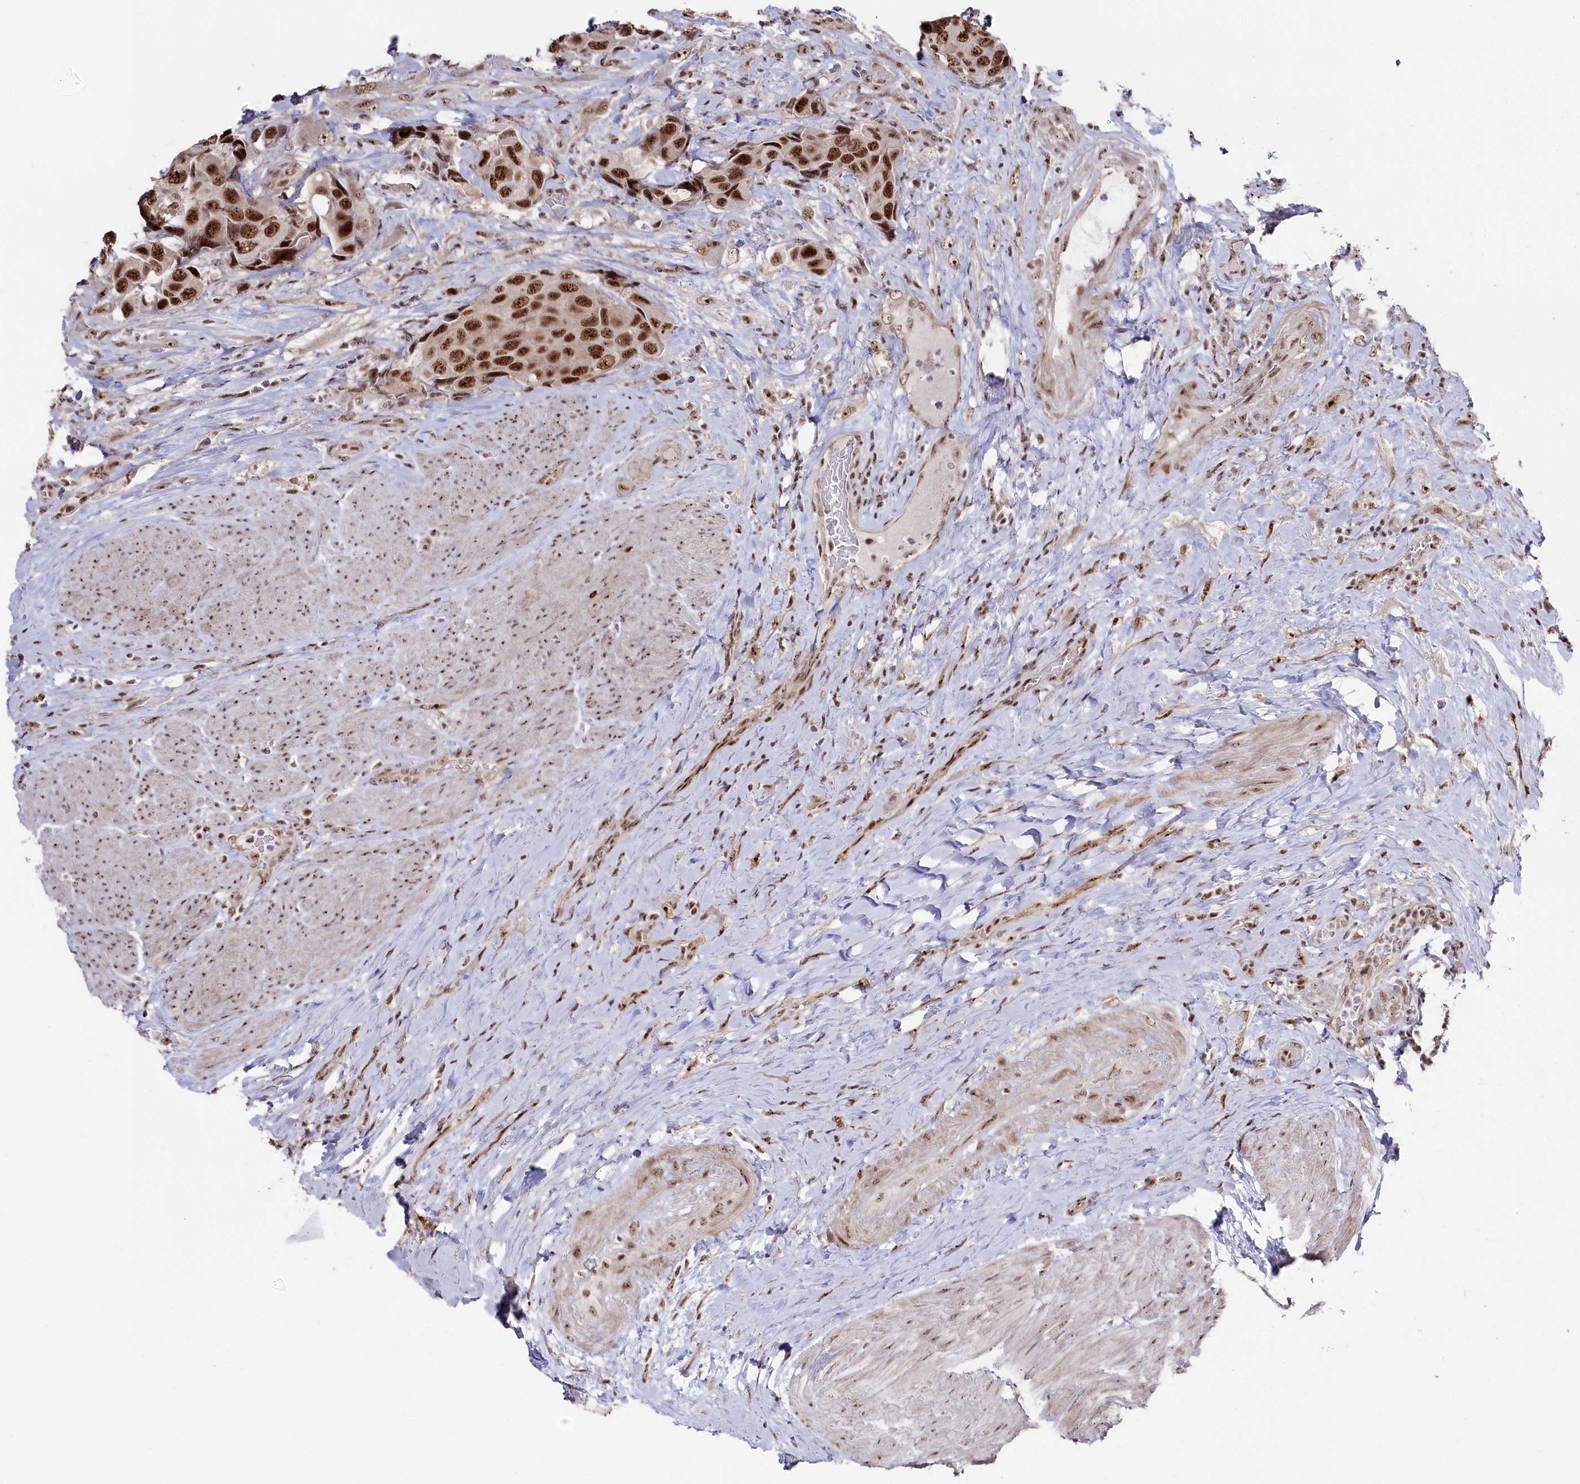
{"staining": {"intensity": "strong", "quantity": ">75%", "location": "nuclear"}, "tissue": "urothelial cancer", "cell_type": "Tumor cells", "image_type": "cancer", "snomed": [{"axis": "morphology", "description": "Urothelial carcinoma, High grade"}, {"axis": "topography", "description": "Urinary bladder"}], "caption": "High-grade urothelial carcinoma was stained to show a protein in brown. There is high levels of strong nuclear expression in about >75% of tumor cells.", "gene": "POLR2H", "patient": {"sex": "male", "age": 74}}